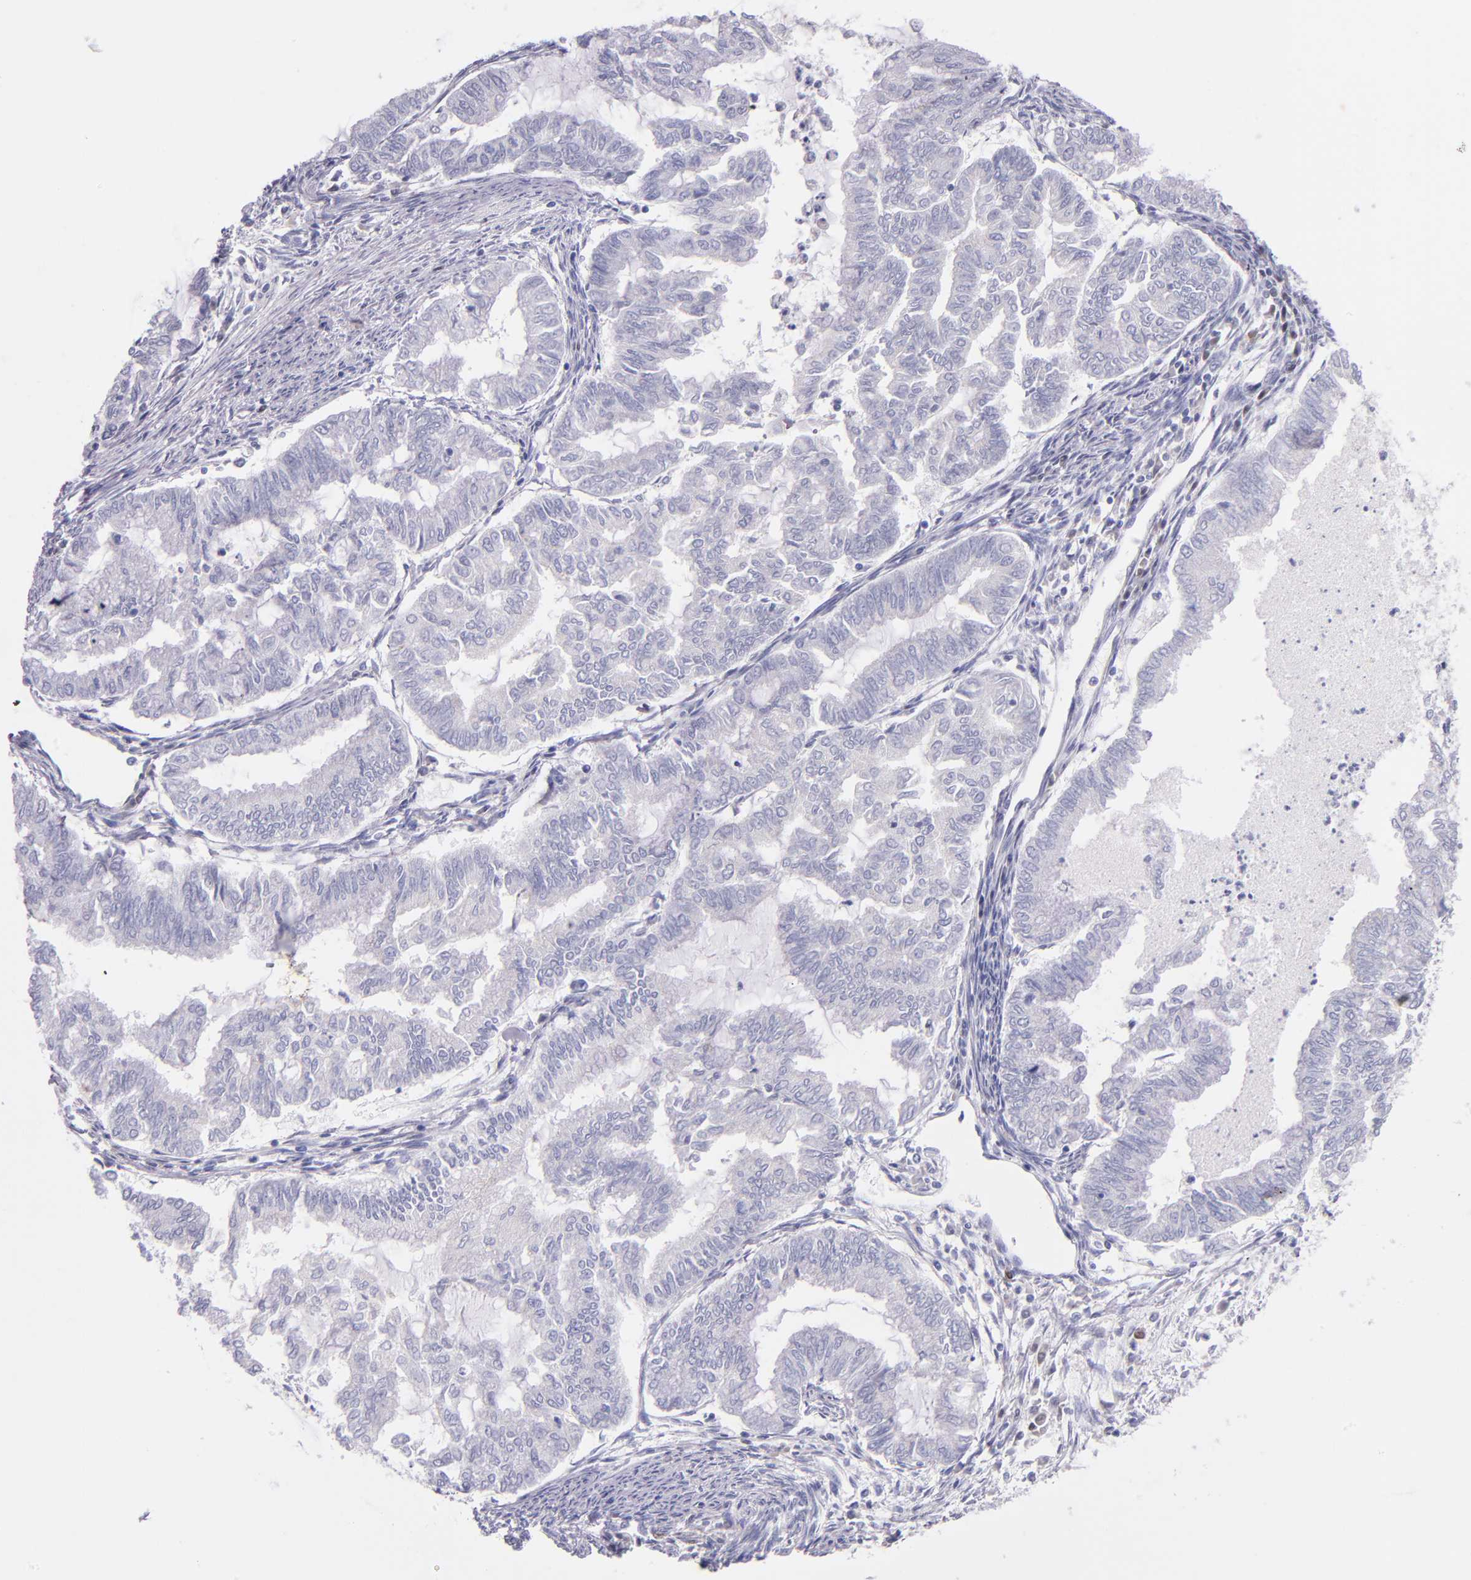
{"staining": {"intensity": "negative", "quantity": "none", "location": "none"}, "tissue": "endometrial cancer", "cell_type": "Tumor cells", "image_type": "cancer", "snomed": [{"axis": "morphology", "description": "Adenocarcinoma, NOS"}, {"axis": "topography", "description": "Endometrium"}], "caption": "Endometrial adenocarcinoma was stained to show a protein in brown. There is no significant staining in tumor cells.", "gene": "IRF4", "patient": {"sex": "female", "age": 79}}